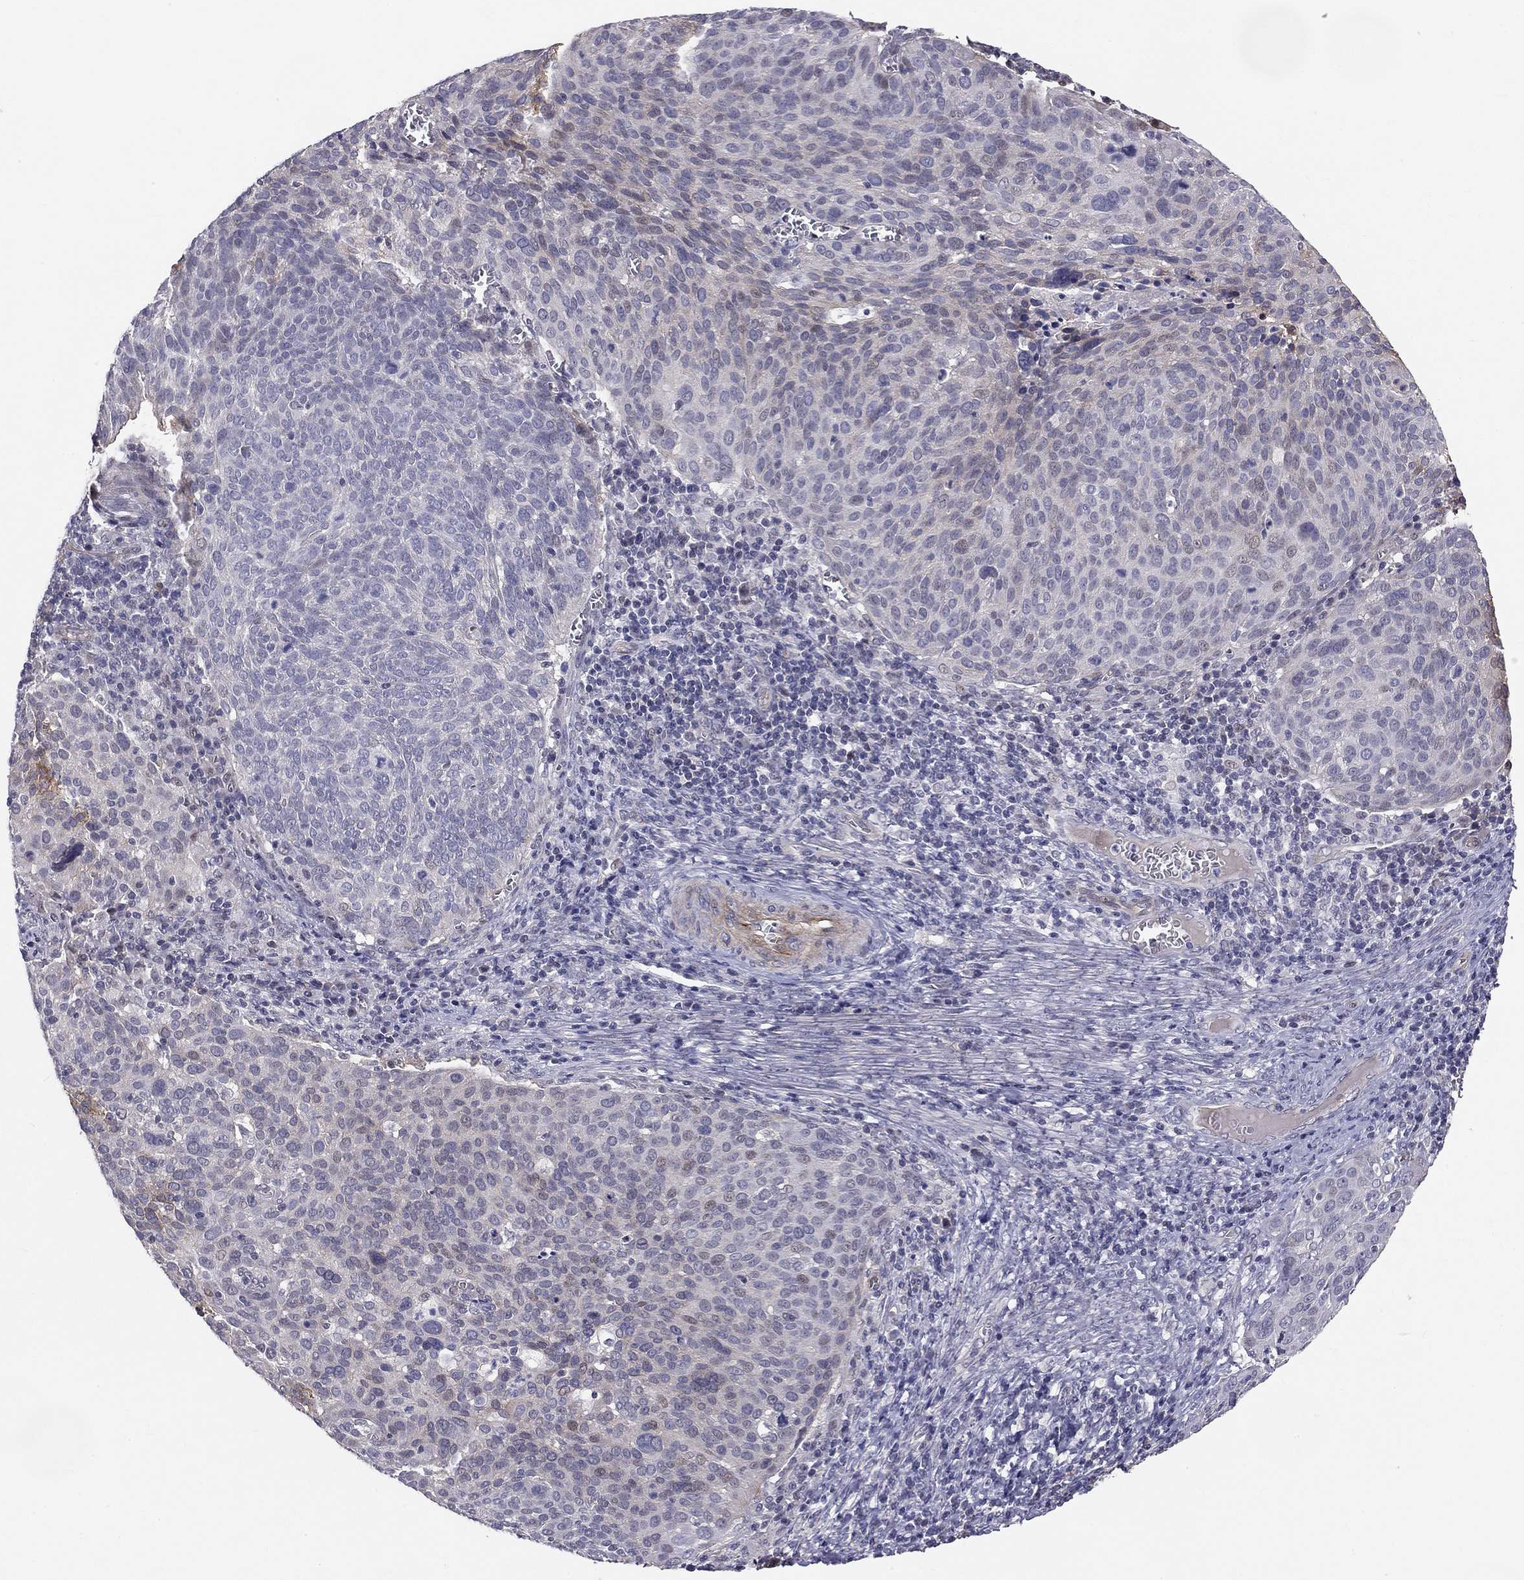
{"staining": {"intensity": "weak", "quantity": "<25%", "location": "cytoplasmic/membranous"}, "tissue": "cervical cancer", "cell_type": "Tumor cells", "image_type": "cancer", "snomed": [{"axis": "morphology", "description": "Squamous cell carcinoma, NOS"}, {"axis": "topography", "description": "Cervix"}], "caption": "This is an immunohistochemistry (IHC) image of human cervical cancer. There is no positivity in tumor cells.", "gene": "GJB4", "patient": {"sex": "female", "age": 39}}